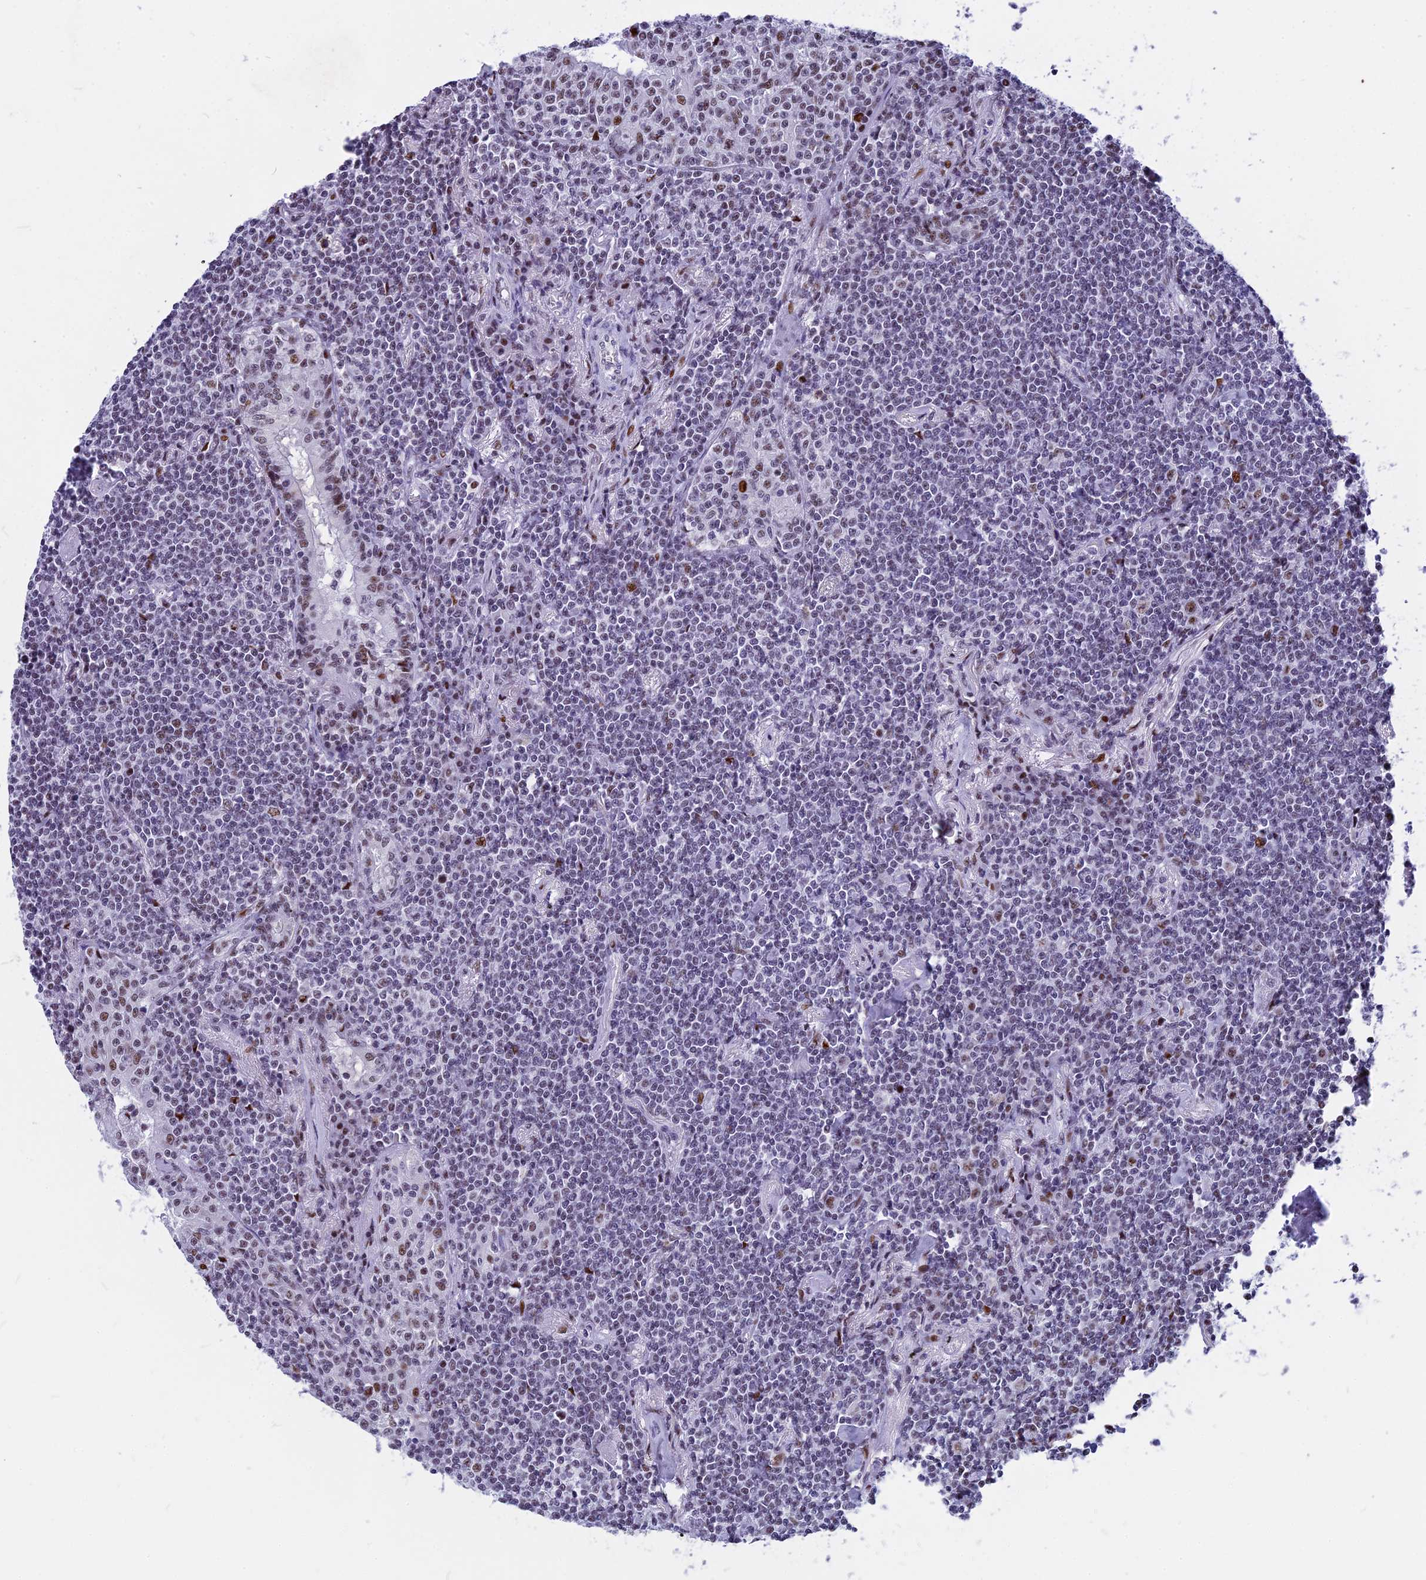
{"staining": {"intensity": "negative", "quantity": "none", "location": "none"}, "tissue": "lymphoma", "cell_type": "Tumor cells", "image_type": "cancer", "snomed": [{"axis": "morphology", "description": "Malignant lymphoma, non-Hodgkin's type, Low grade"}, {"axis": "topography", "description": "Lung"}], "caption": "This micrograph is of lymphoma stained with IHC to label a protein in brown with the nuclei are counter-stained blue. There is no expression in tumor cells.", "gene": "NSA2", "patient": {"sex": "female", "age": 71}}